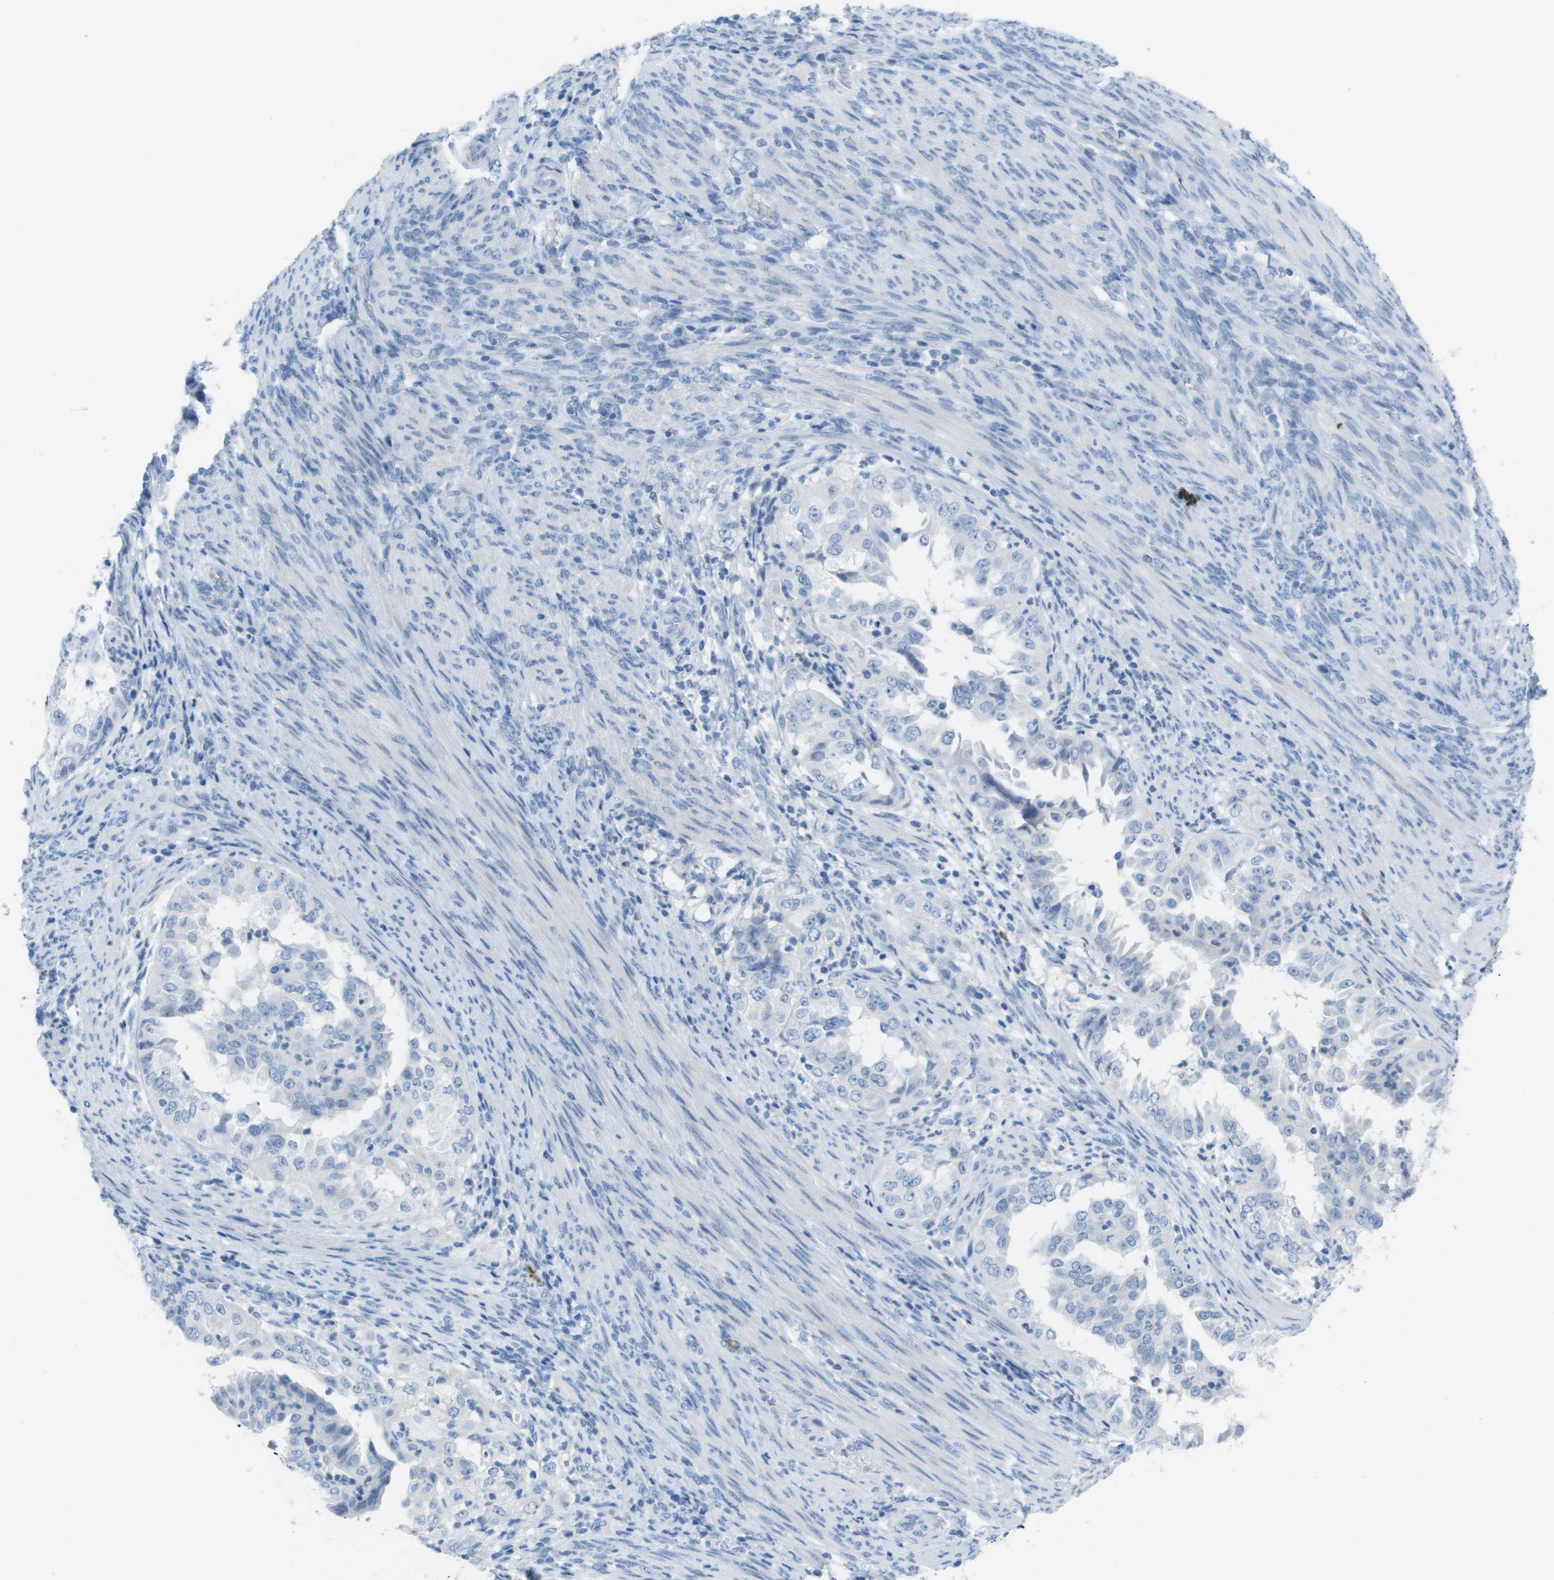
{"staining": {"intensity": "negative", "quantity": "none", "location": "none"}, "tissue": "endometrial cancer", "cell_type": "Tumor cells", "image_type": "cancer", "snomed": [{"axis": "morphology", "description": "Adenocarcinoma, NOS"}, {"axis": "topography", "description": "Endometrium"}], "caption": "A photomicrograph of human endometrial cancer (adenocarcinoma) is negative for staining in tumor cells.", "gene": "GPR18", "patient": {"sex": "female", "age": 85}}